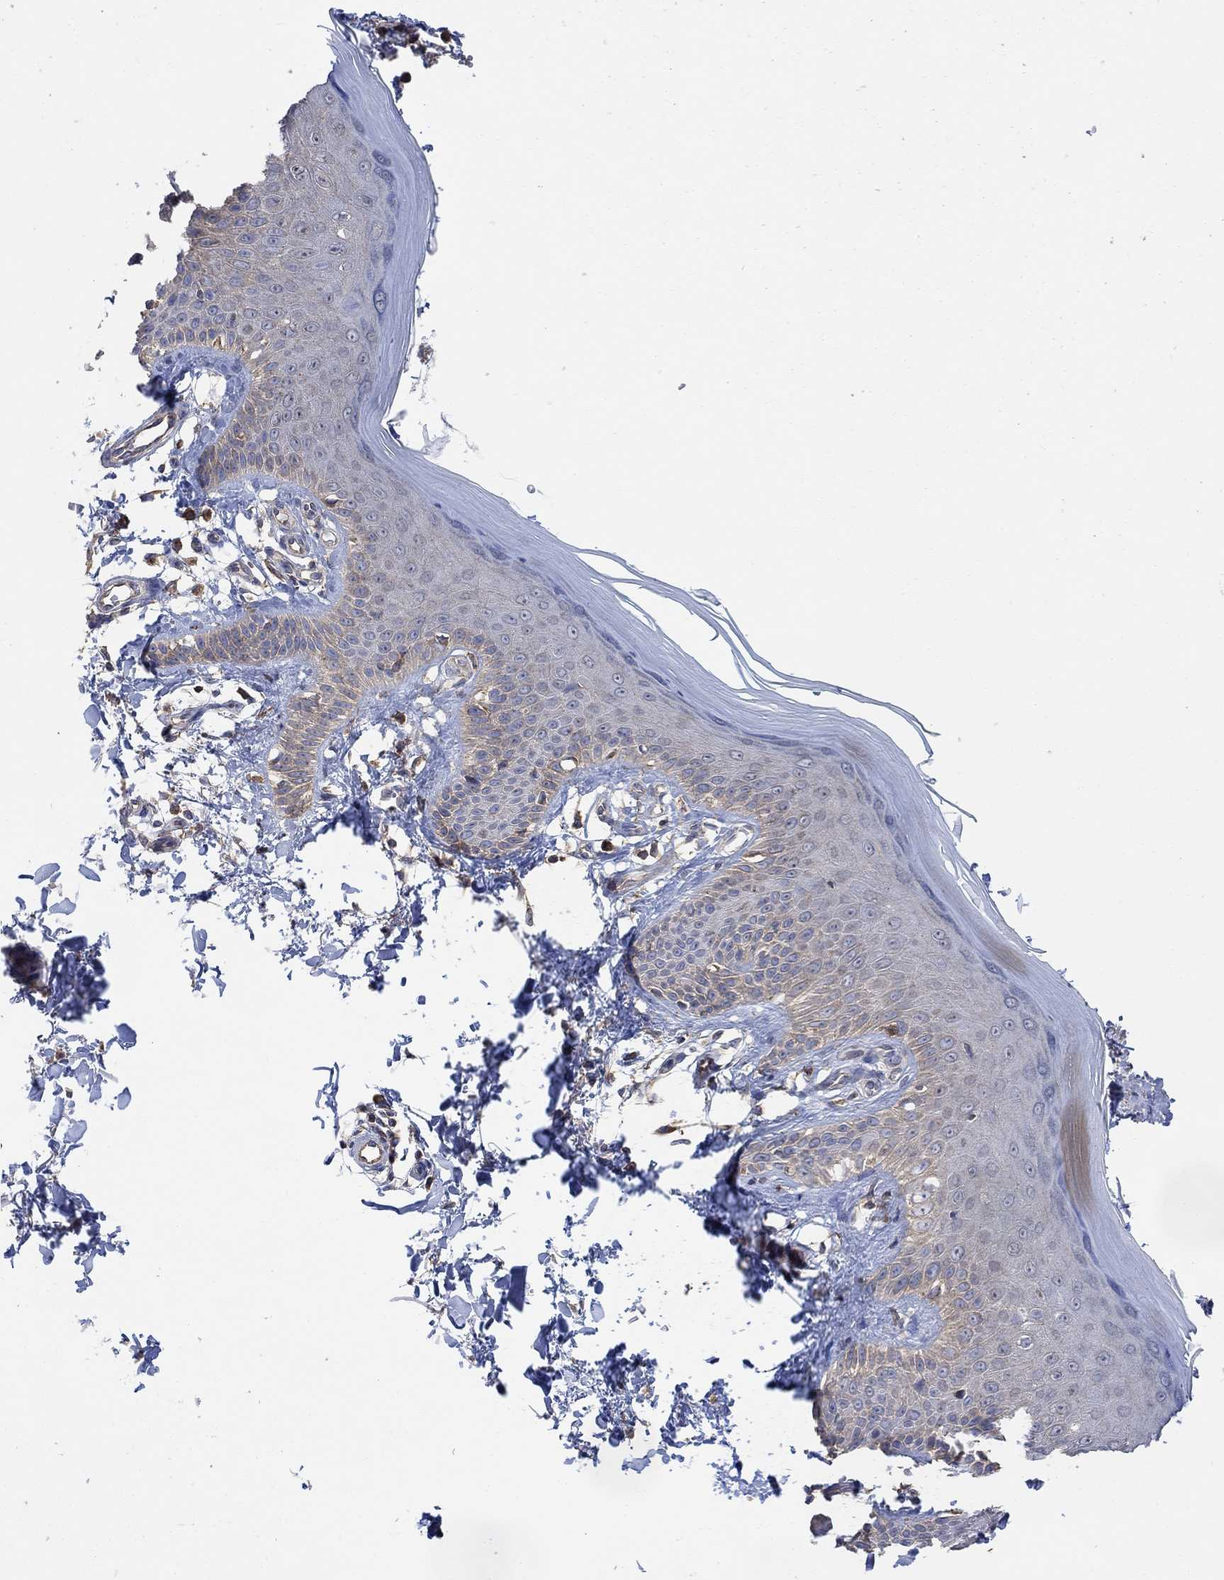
{"staining": {"intensity": "negative", "quantity": "none", "location": "none"}, "tissue": "skin", "cell_type": "Fibroblasts", "image_type": "normal", "snomed": [{"axis": "morphology", "description": "Normal tissue, NOS"}, {"axis": "morphology", "description": "Inflammation, NOS"}, {"axis": "morphology", "description": "Fibrosis, NOS"}, {"axis": "topography", "description": "Skin"}], "caption": "Immunohistochemistry (IHC) photomicrograph of normal skin: skin stained with DAB (3,3'-diaminobenzidine) demonstrates no significant protein positivity in fibroblasts.", "gene": "BLOC1S3", "patient": {"sex": "male", "age": 71}}